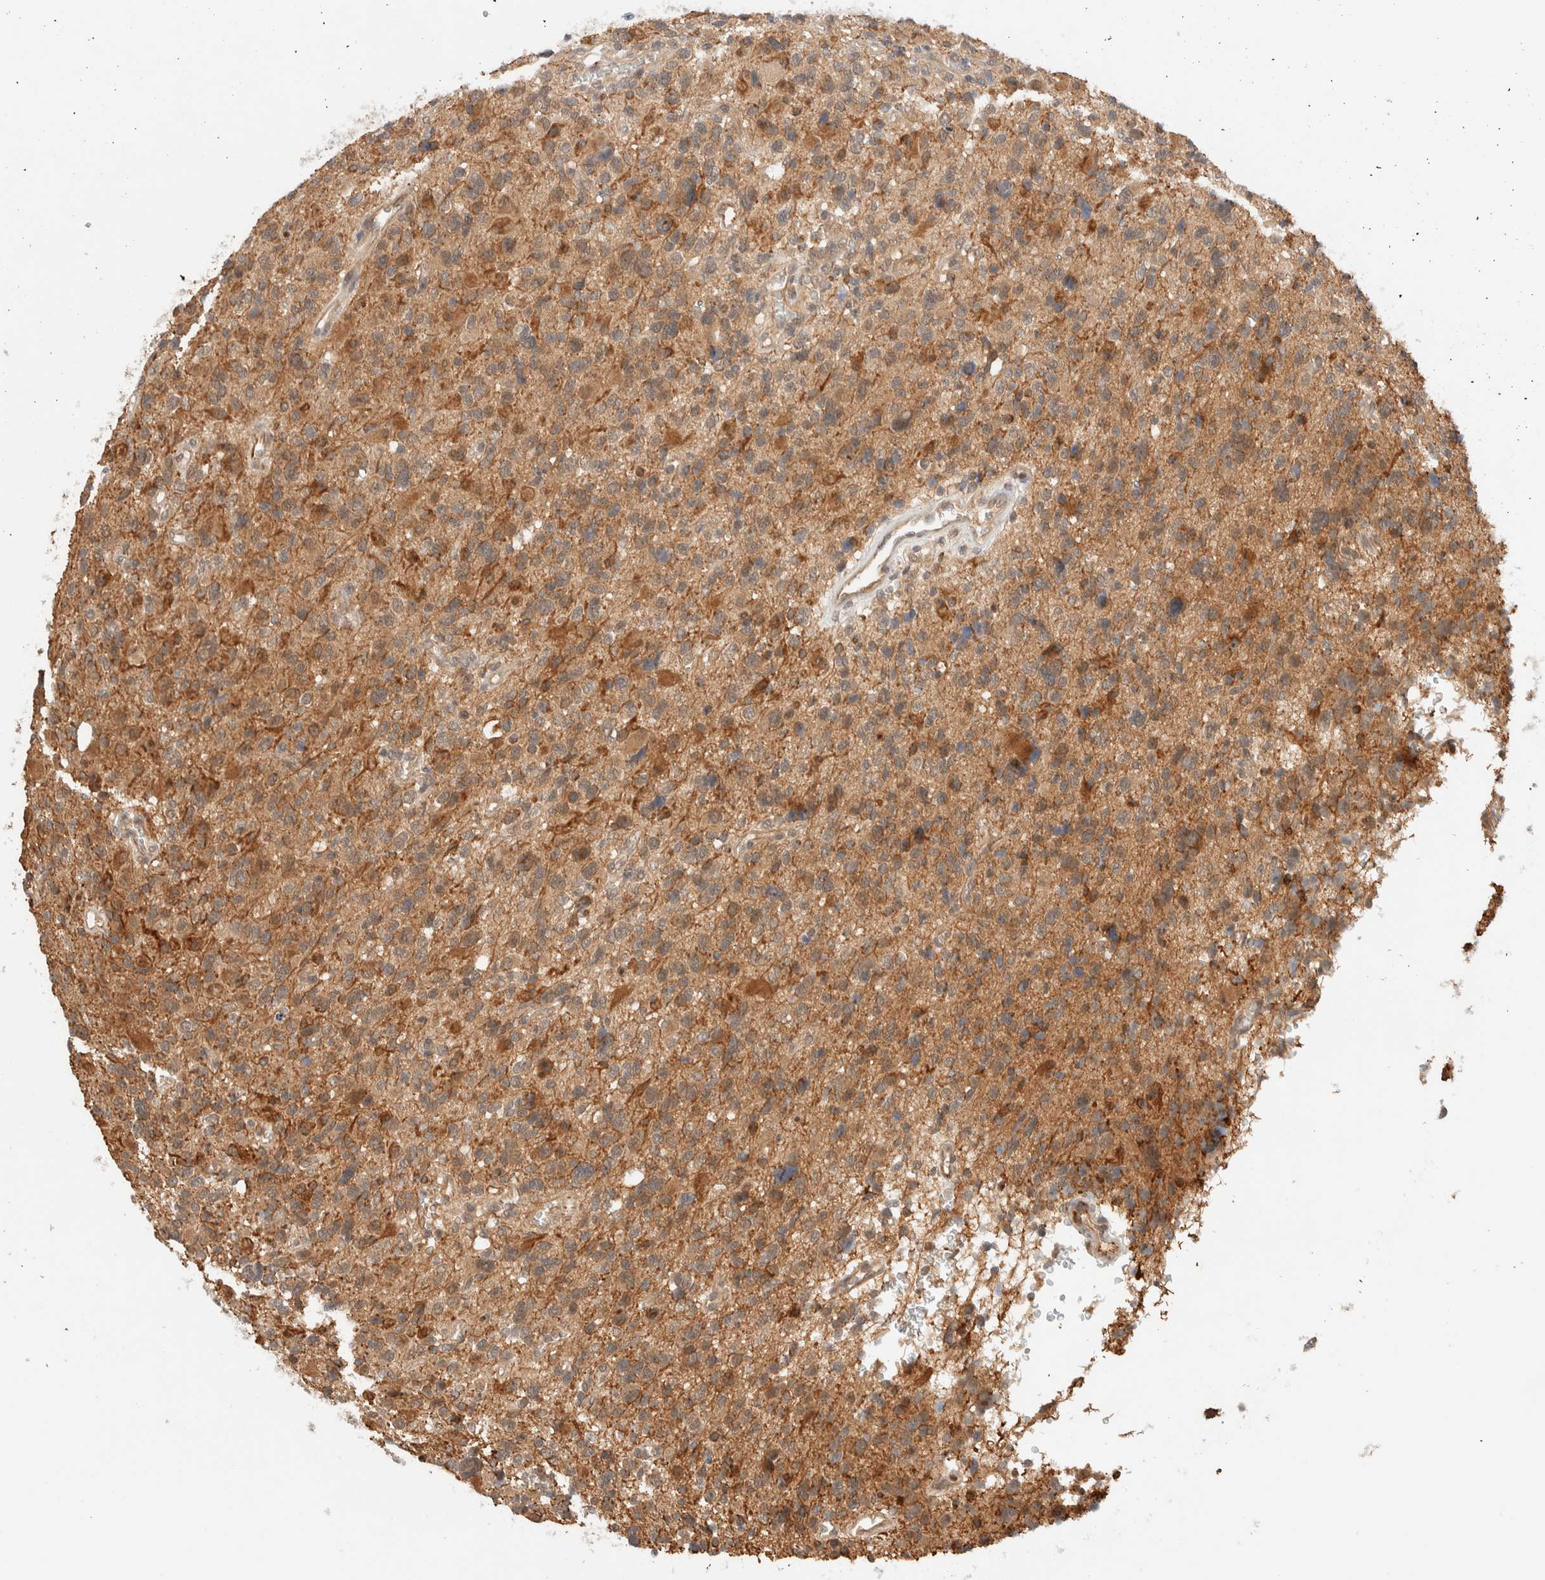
{"staining": {"intensity": "moderate", "quantity": ">75%", "location": "cytoplasmic/membranous"}, "tissue": "glioma", "cell_type": "Tumor cells", "image_type": "cancer", "snomed": [{"axis": "morphology", "description": "Glioma, malignant, High grade"}, {"axis": "topography", "description": "Brain"}], "caption": "A medium amount of moderate cytoplasmic/membranous positivity is identified in about >75% of tumor cells in malignant glioma (high-grade) tissue.", "gene": "C8orf76", "patient": {"sex": "male", "age": 48}}